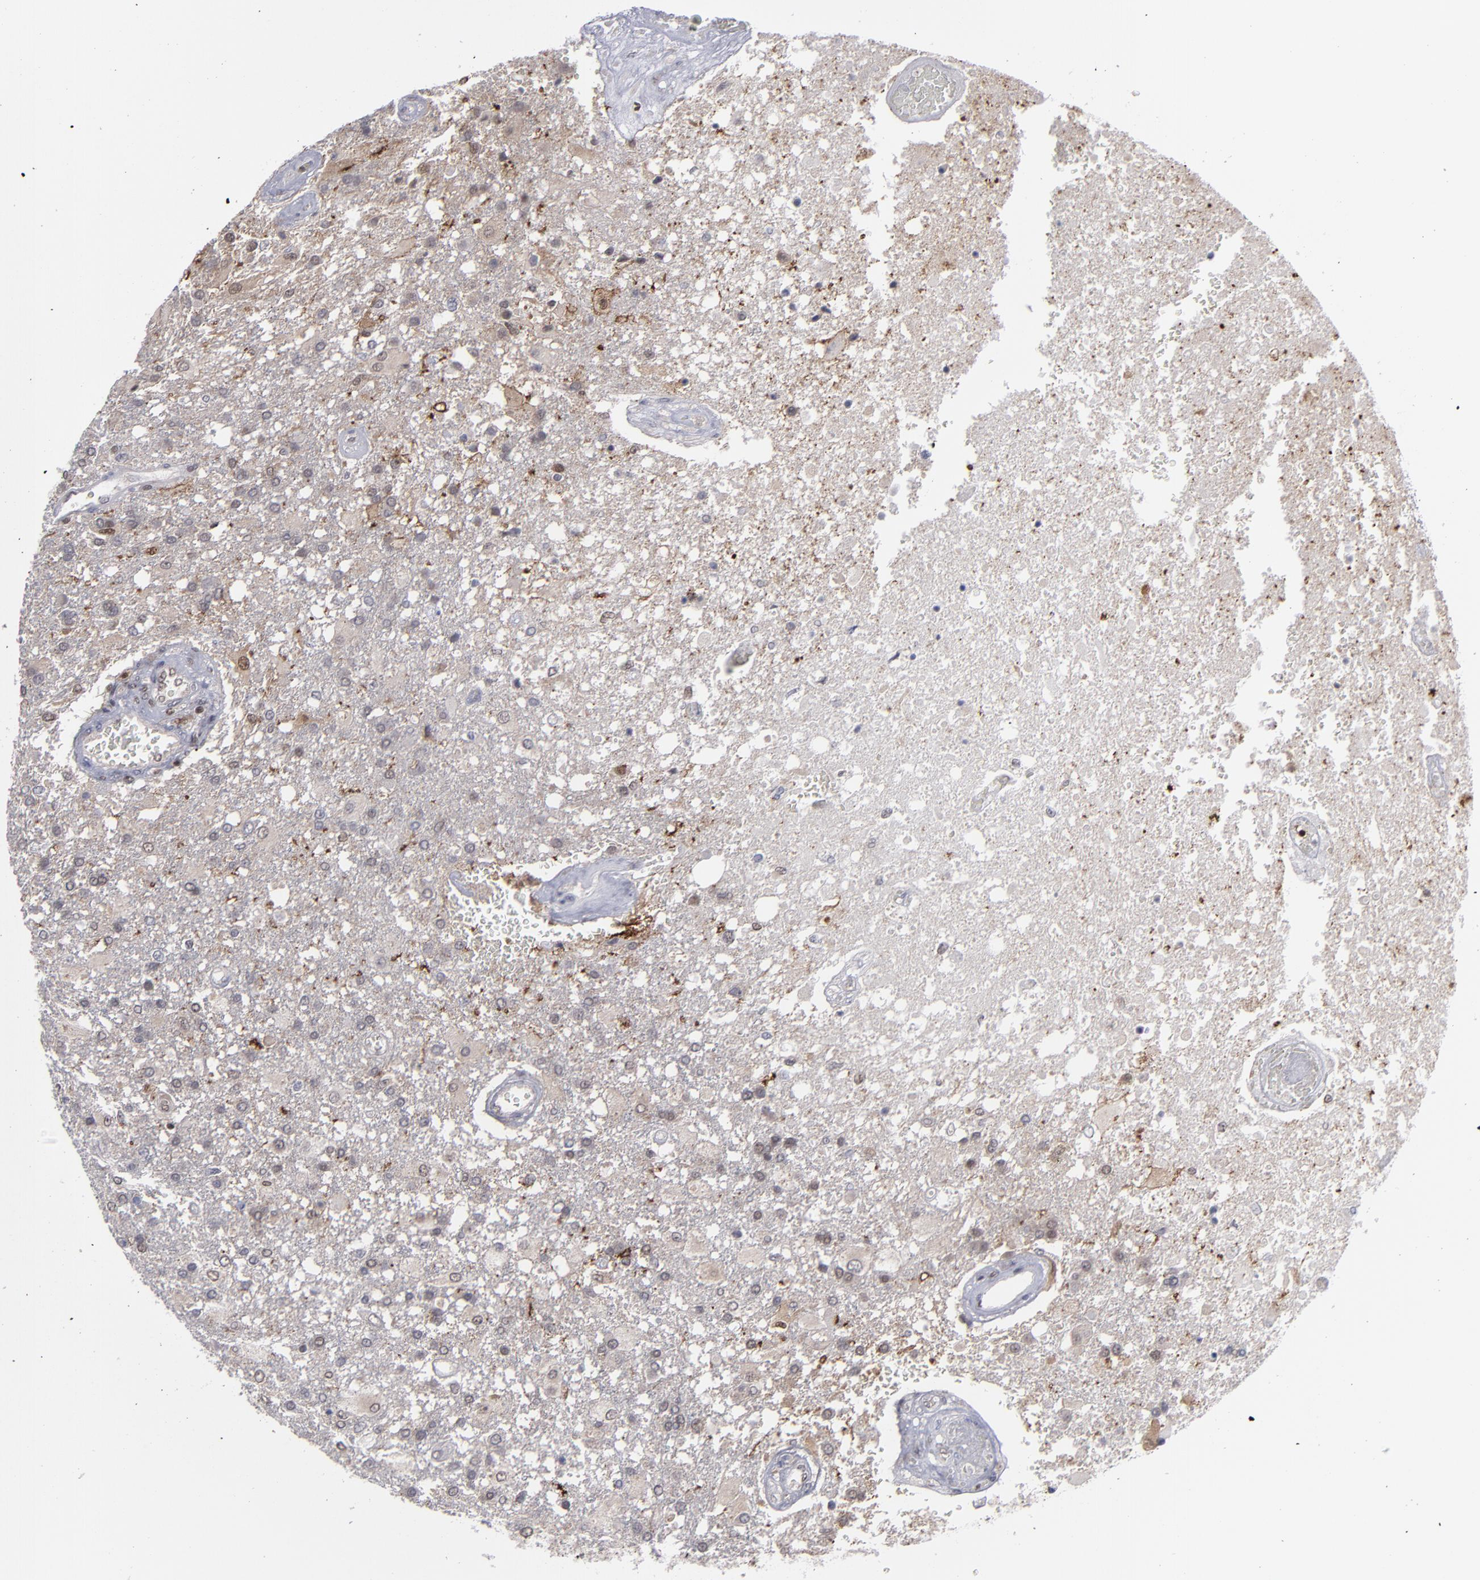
{"staining": {"intensity": "weak", "quantity": "<25%", "location": "cytoplasmic/membranous,nuclear"}, "tissue": "glioma", "cell_type": "Tumor cells", "image_type": "cancer", "snomed": [{"axis": "morphology", "description": "Glioma, malignant, High grade"}, {"axis": "topography", "description": "Cerebral cortex"}], "caption": "The image reveals no staining of tumor cells in malignant glioma (high-grade). The staining was performed using DAB to visualize the protein expression in brown, while the nuclei were stained in blue with hematoxylin (Magnification: 20x).", "gene": "GSR", "patient": {"sex": "male", "age": 79}}